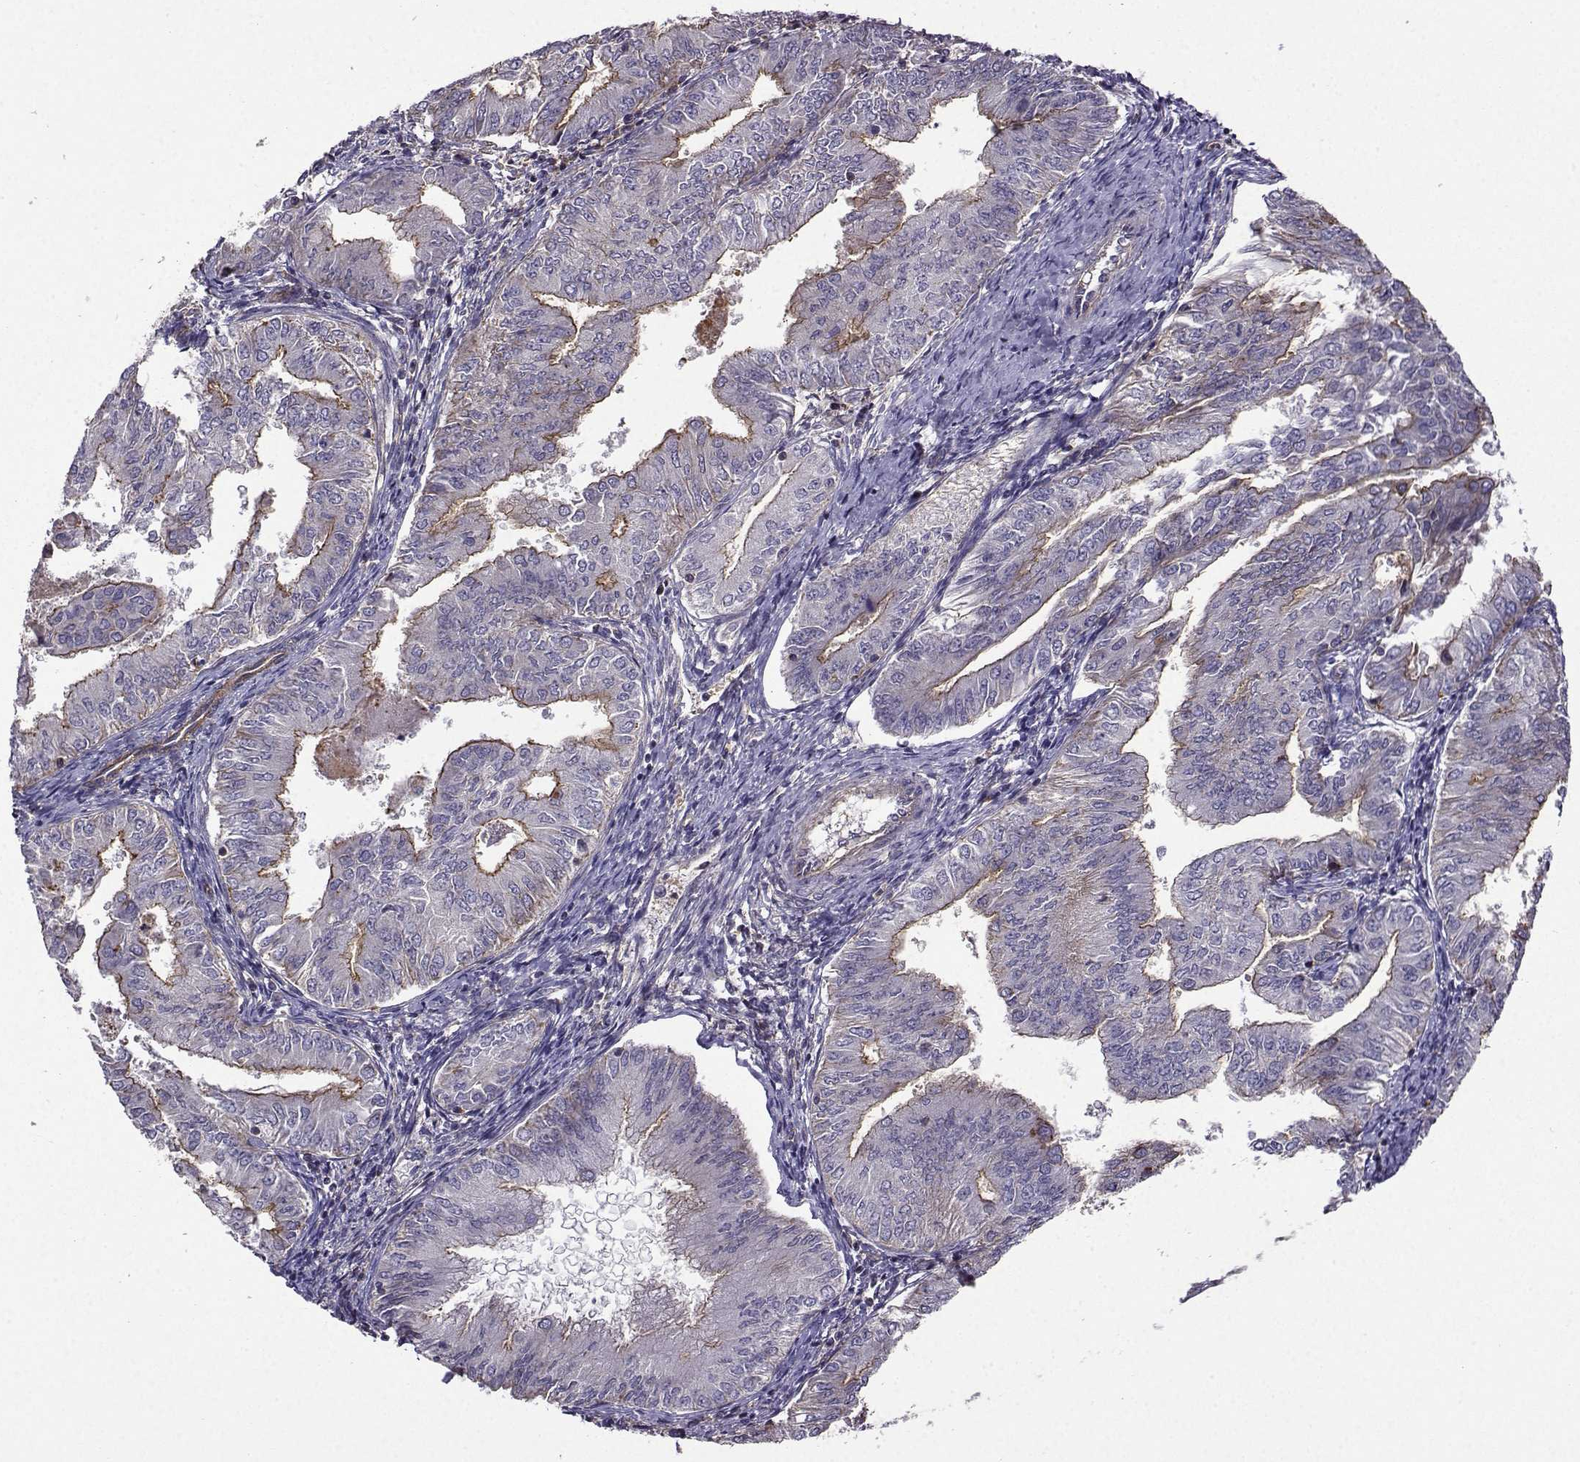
{"staining": {"intensity": "strong", "quantity": "<25%", "location": "cytoplasmic/membranous"}, "tissue": "endometrial cancer", "cell_type": "Tumor cells", "image_type": "cancer", "snomed": [{"axis": "morphology", "description": "Adenocarcinoma, NOS"}, {"axis": "topography", "description": "Endometrium"}], "caption": "A brown stain highlights strong cytoplasmic/membranous expression of a protein in adenocarcinoma (endometrial) tumor cells.", "gene": "ITGB8", "patient": {"sex": "female", "age": 53}}